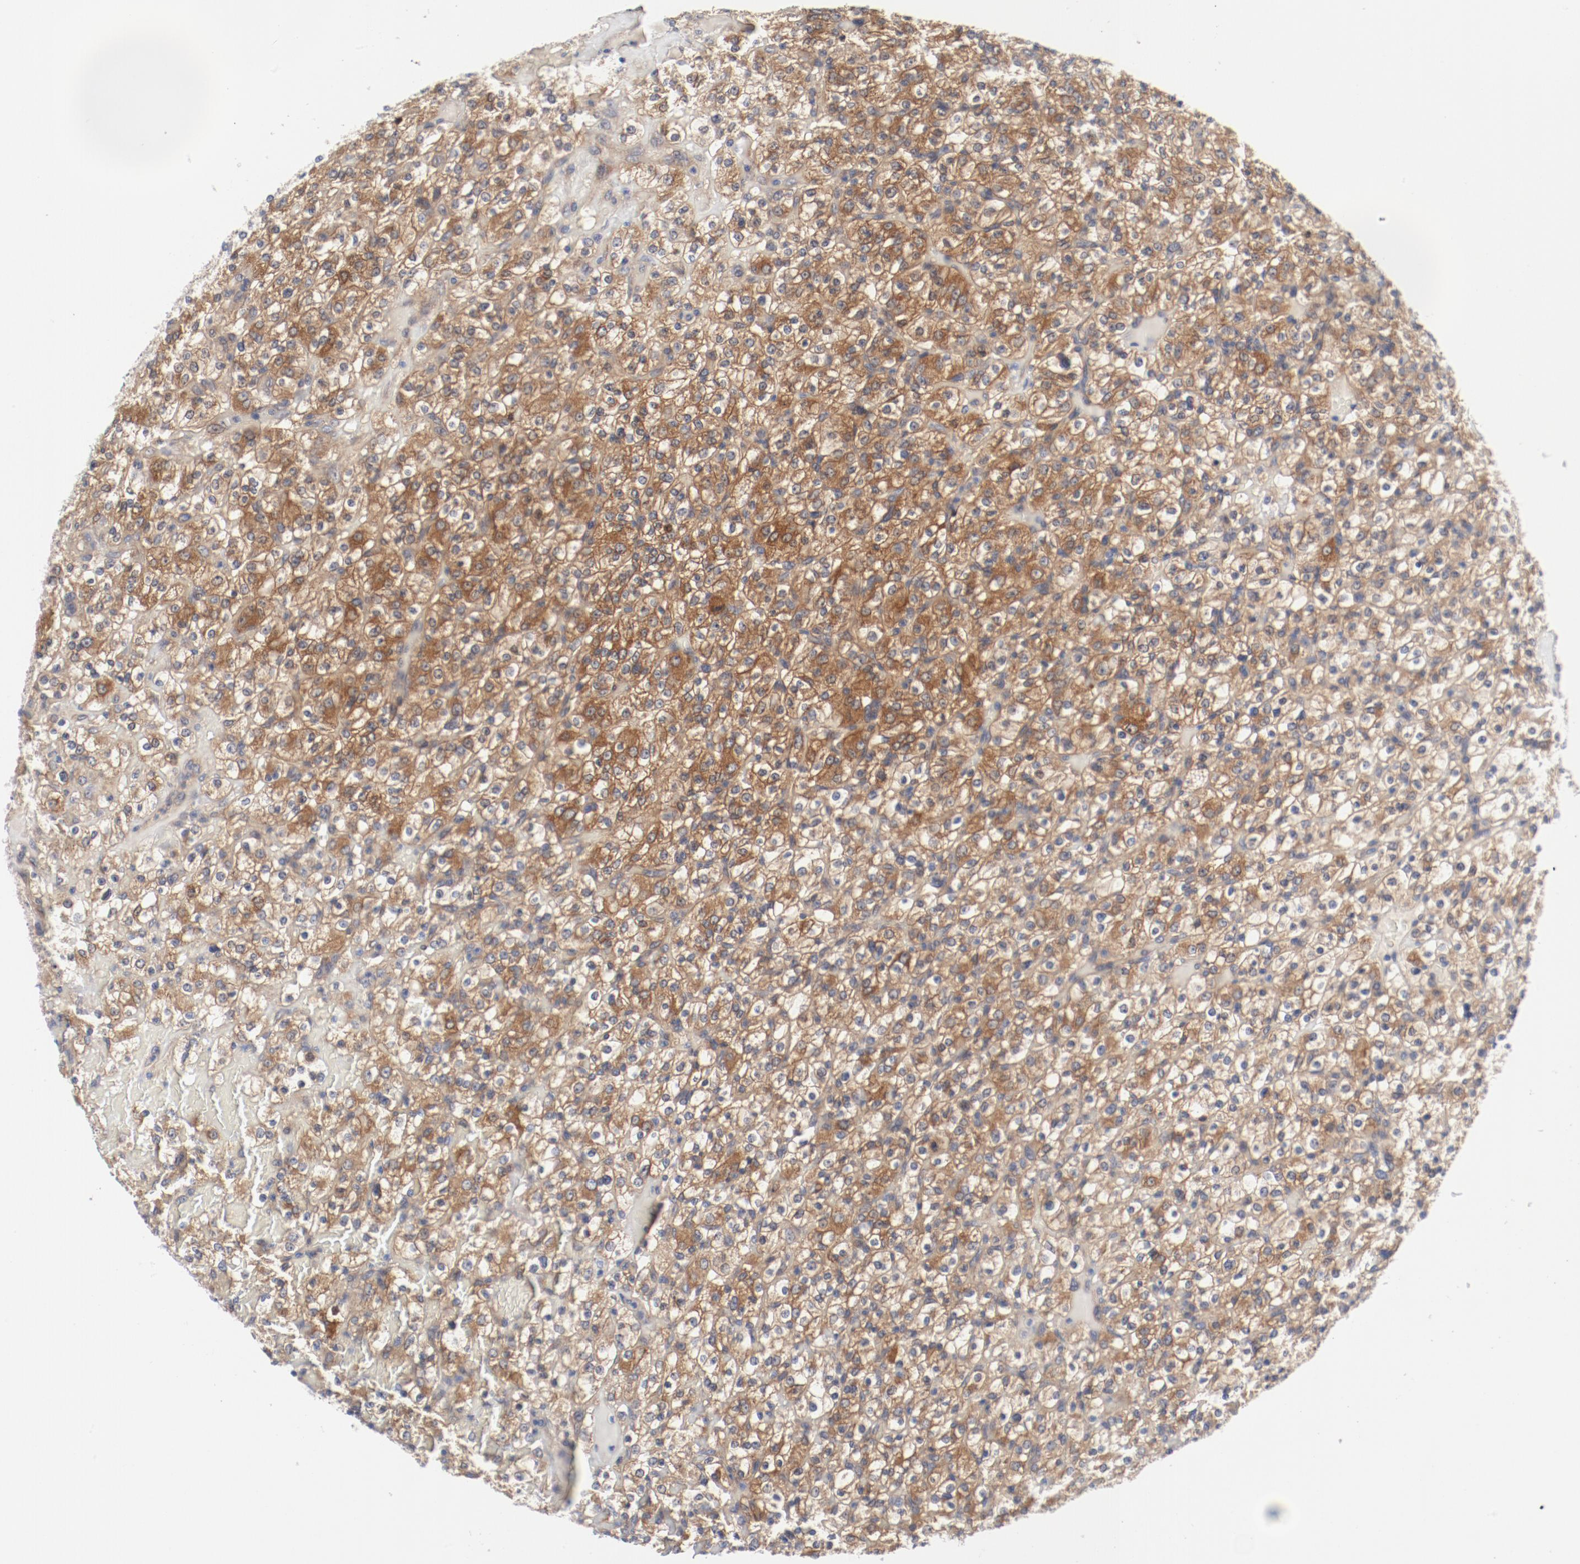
{"staining": {"intensity": "moderate", "quantity": ">75%", "location": "cytoplasmic/membranous"}, "tissue": "renal cancer", "cell_type": "Tumor cells", "image_type": "cancer", "snomed": [{"axis": "morphology", "description": "Normal tissue, NOS"}, {"axis": "morphology", "description": "Adenocarcinoma, NOS"}, {"axis": "topography", "description": "Kidney"}], "caption": "An image showing moderate cytoplasmic/membranous positivity in approximately >75% of tumor cells in renal cancer, as visualized by brown immunohistochemical staining.", "gene": "BAD", "patient": {"sex": "female", "age": 72}}